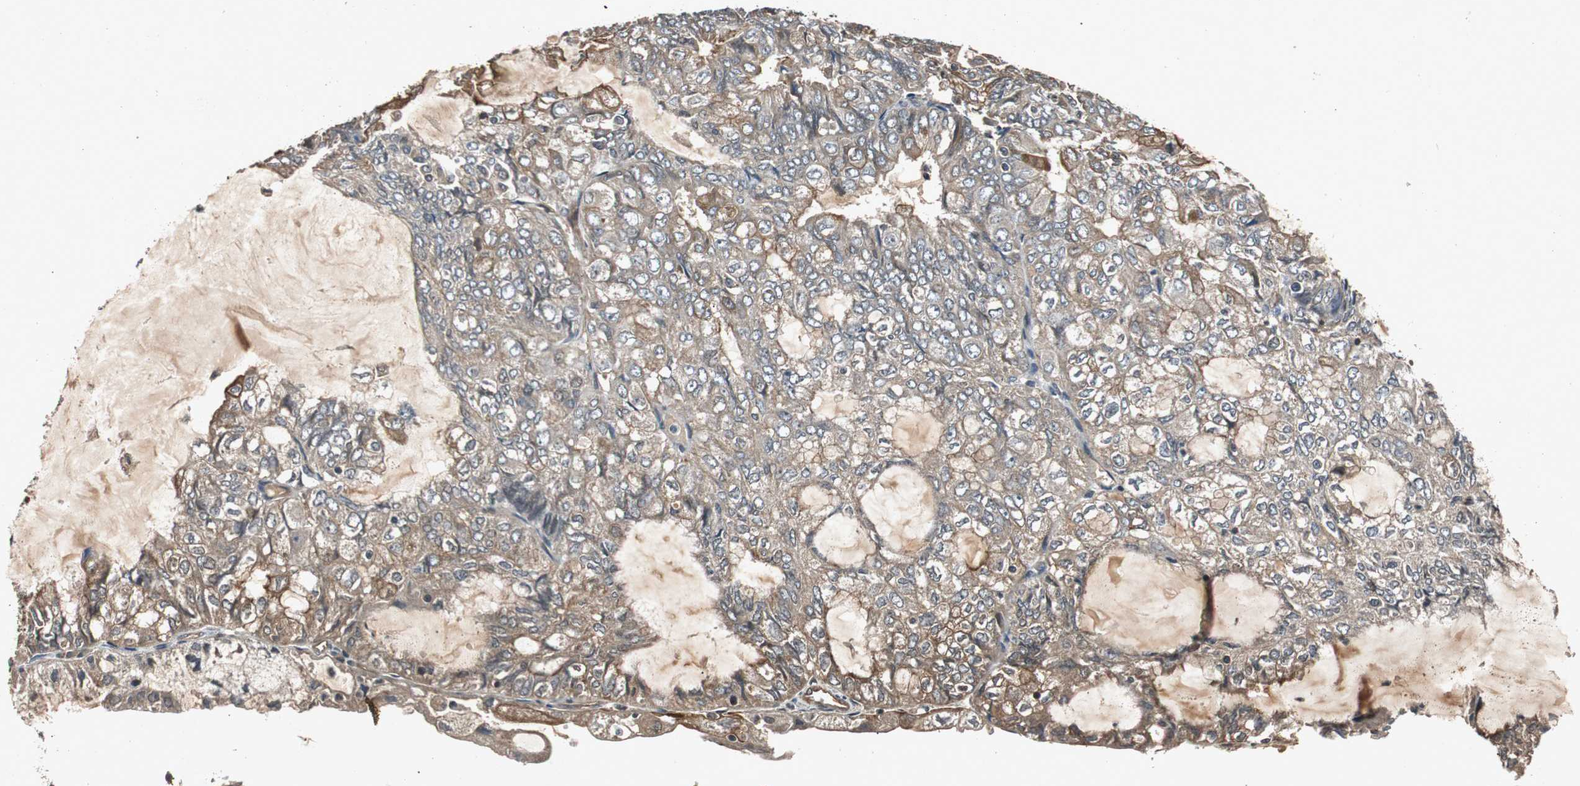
{"staining": {"intensity": "moderate", "quantity": "<25%", "location": "cytoplasmic/membranous"}, "tissue": "endometrial cancer", "cell_type": "Tumor cells", "image_type": "cancer", "snomed": [{"axis": "morphology", "description": "Adenocarcinoma, NOS"}, {"axis": "topography", "description": "Endometrium"}], "caption": "Protein expression by immunohistochemistry (IHC) exhibits moderate cytoplasmic/membranous staining in about <25% of tumor cells in endometrial adenocarcinoma. (DAB IHC, brown staining for protein, blue staining for nuclei).", "gene": "SLIT2", "patient": {"sex": "female", "age": 81}}